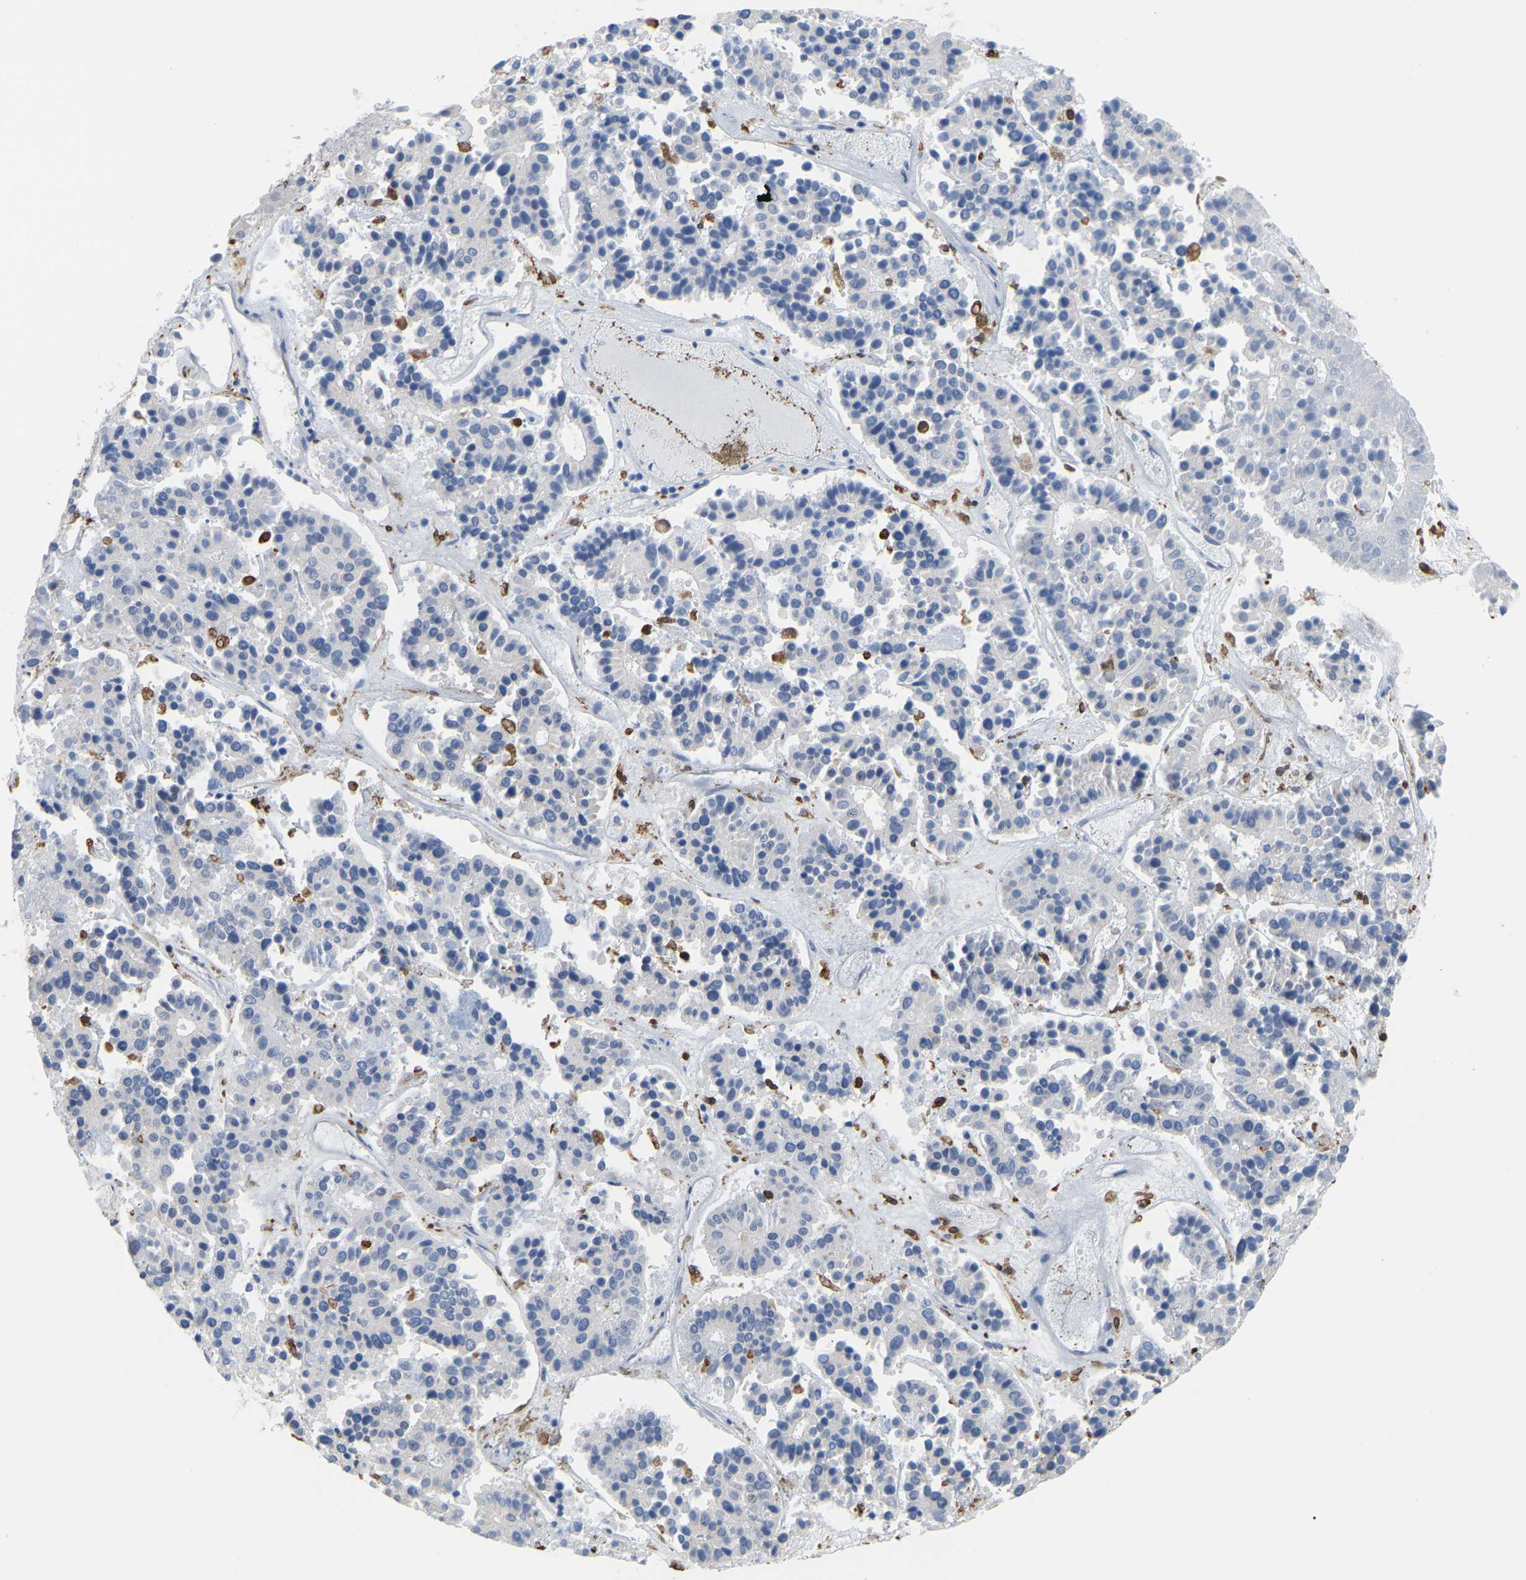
{"staining": {"intensity": "negative", "quantity": "none", "location": "none"}, "tissue": "pancreatic cancer", "cell_type": "Tumor cells", "image_type": "cancer", "snomed": [{"axis": "morphology", "description": "Adenocarcinoma, NOS"}, {"axis": "topography", "description": "Pancreas"}], "caption": "Pancreatic cancer (adenocarcinoma) was stained to show a protein in brown. There is no significant positivity in tumor cells. (DAB (3,3'-diaminobenzidine) immunohistochemistry, high magnification).", "gene": "PTGS1", "patient": {"sex": "male", "age": 50}}